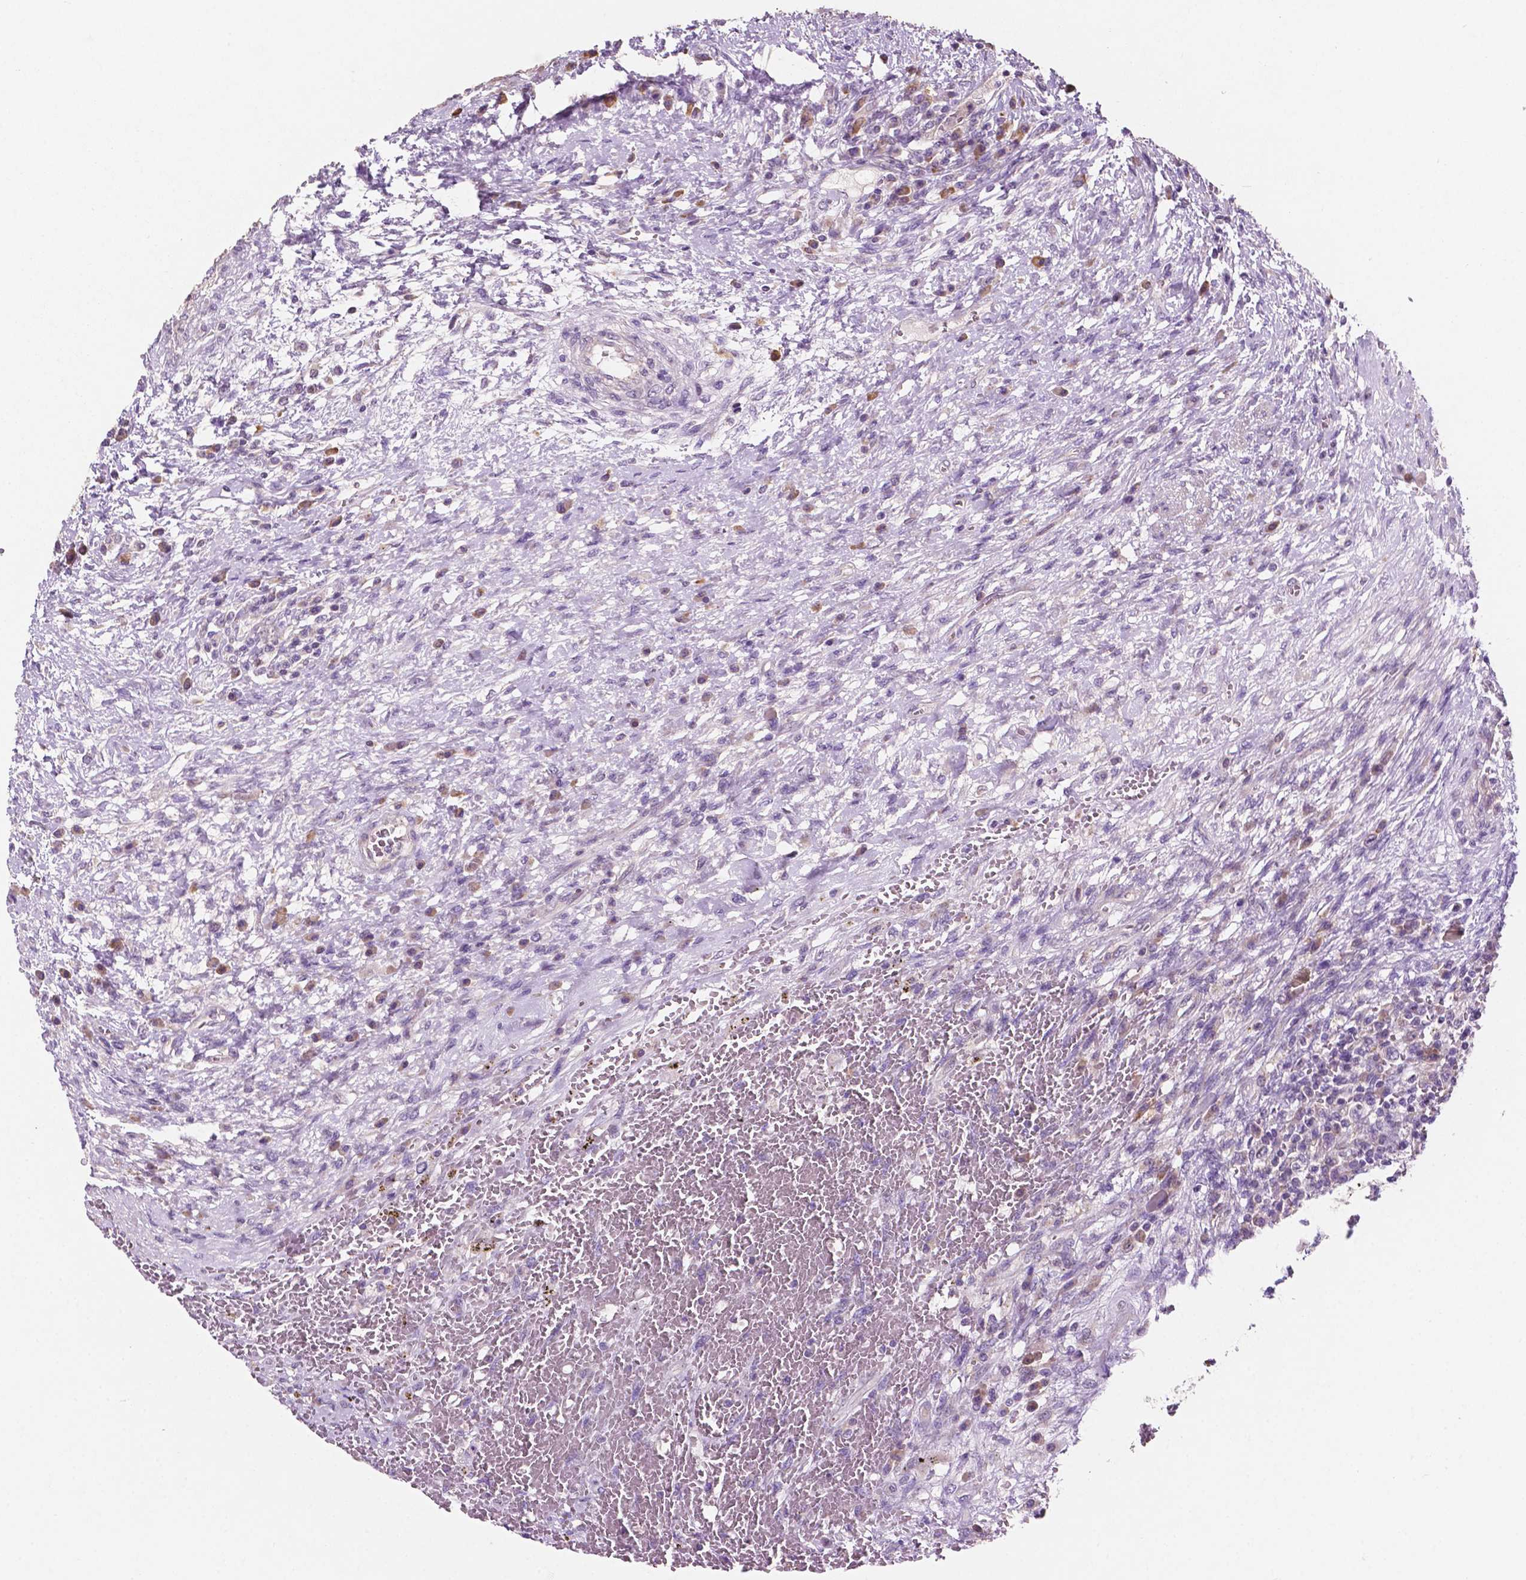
{"staining": {"intensity": "negative", "quantity": "none", "location": "none"}, "tissue": "testis cancer", "cell_type": "Tumor cells", "image_type": "cancer", "snomed": [{"axis": "morphology", "description": "Carcinoma, Embryonal, NOS"}, {"axis": "topography", "description": "Testis"}], "caption": "Tumor cells are negative for brown protein staining in testis cancer.", "gene": "LRP1B", "patient": {"sex": "male", "age": 26}}